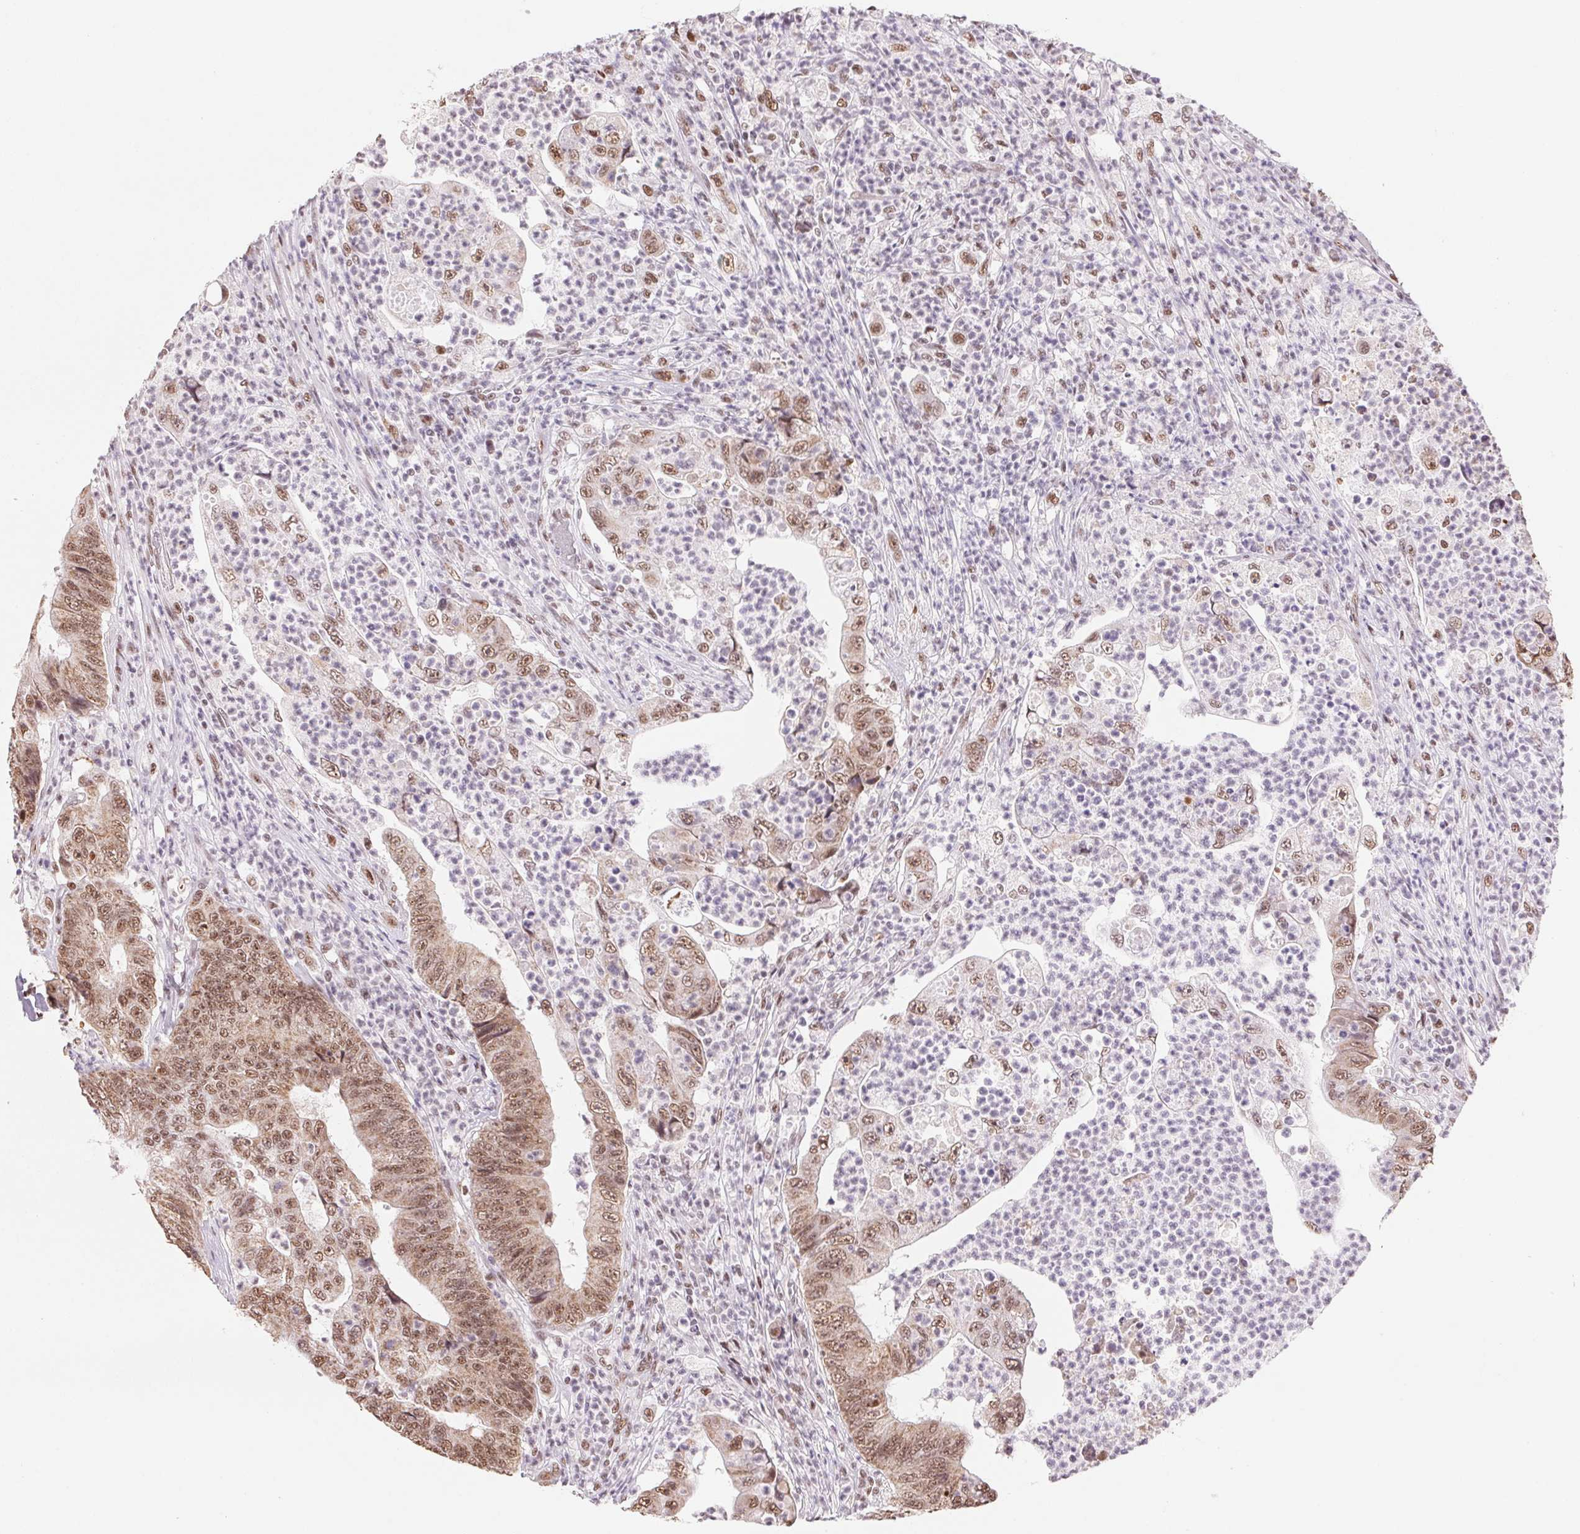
{"staining": {"intensity": "moderate", "quantity": ">75%", "location": "nuclear"}, "tissue": "colorectal cancer", "cell_type": "Tumor cells", "image_type": "cancer", "snomed": [{"axis": "morphology", "description": "Adenocarcinoma, NOS"}, {"axis": "topography", "description": "Colon"}], "caption": "A photomicrograph of human colorectal cancer stained for a protein exhibits moderate nuclear brown staining in tumor cells. Using DAB (brown) and hematoxylin (blue) stains, captured at high magnification using brightfield microscopy.", "gene": "SNRPG", "patient": {"sex": "female", "age": 48}}